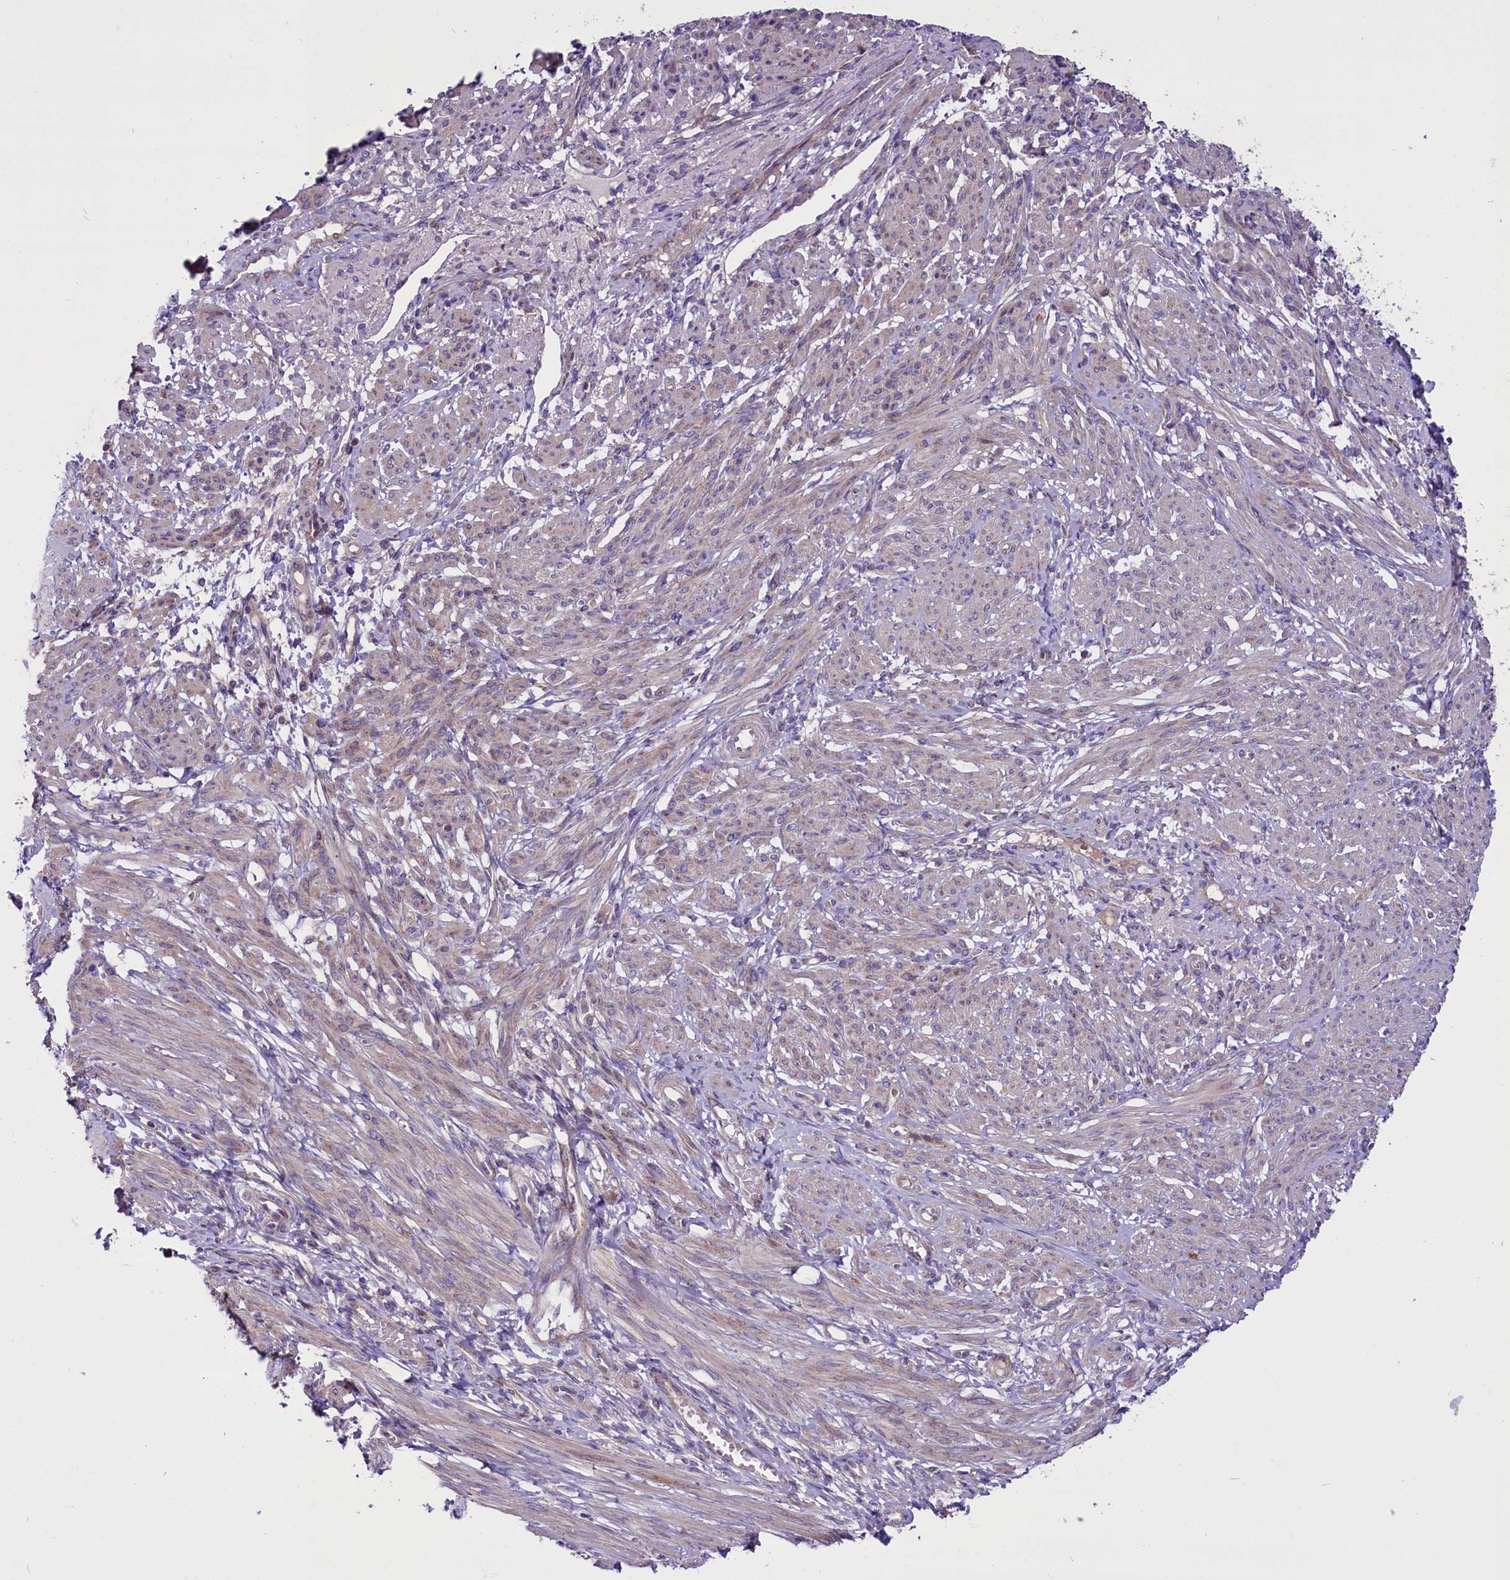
{"staining": {"intensity": "negative", "quantity": "none", "location": "none"}, "tissue": "smooth muscle", "cell_type": "Smooth muscle cells", "image_type": "normal", "snomed": [{"axis": "morphology", "description": "Normal tissue, NOS"}, {"axis": "topography", "description": "Smooth muscle"}], "caption": "The IHC image has no significant positivity in smooth muscle cells of smooth muscle.", "gene": "PTPRU", "patient": {"sex": "female", "age": 39}}